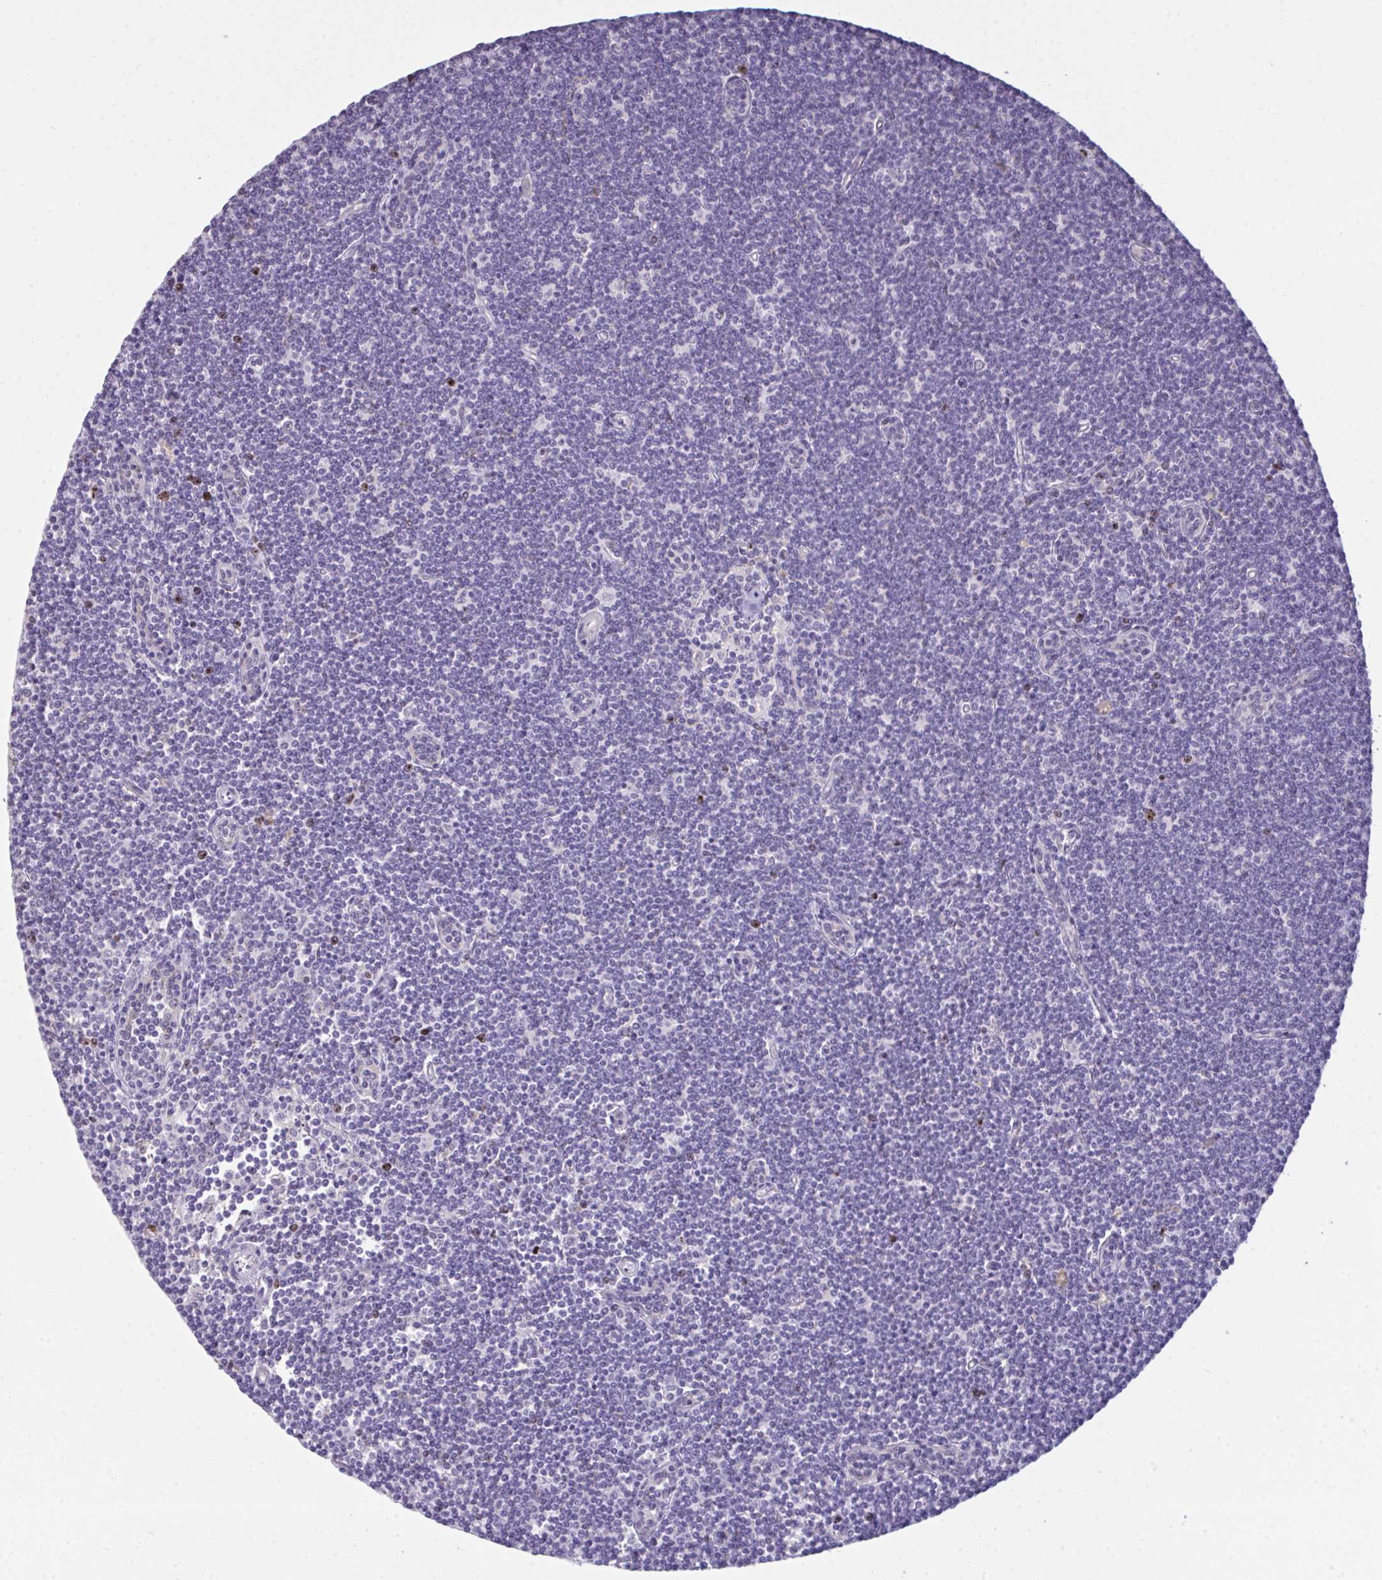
{"staining": {"intensity": "negative", "quantity": "none", "location": "none"}, "tissue": "lymphoma", "cell_type": "Tumor cells", "image_type": "cancer", "snomed": [{"axis": "morphology", "description": "Malignant lymphoma, non-Hodgkin's type, Low grade"}, {"axis": "topography", "description": "Lymph node"}], "caption": "Tumor cells are negative for brown protein staining in lymphoma.", "gene": "SETD7", "patient": {"sex": "female", "age": 73}}